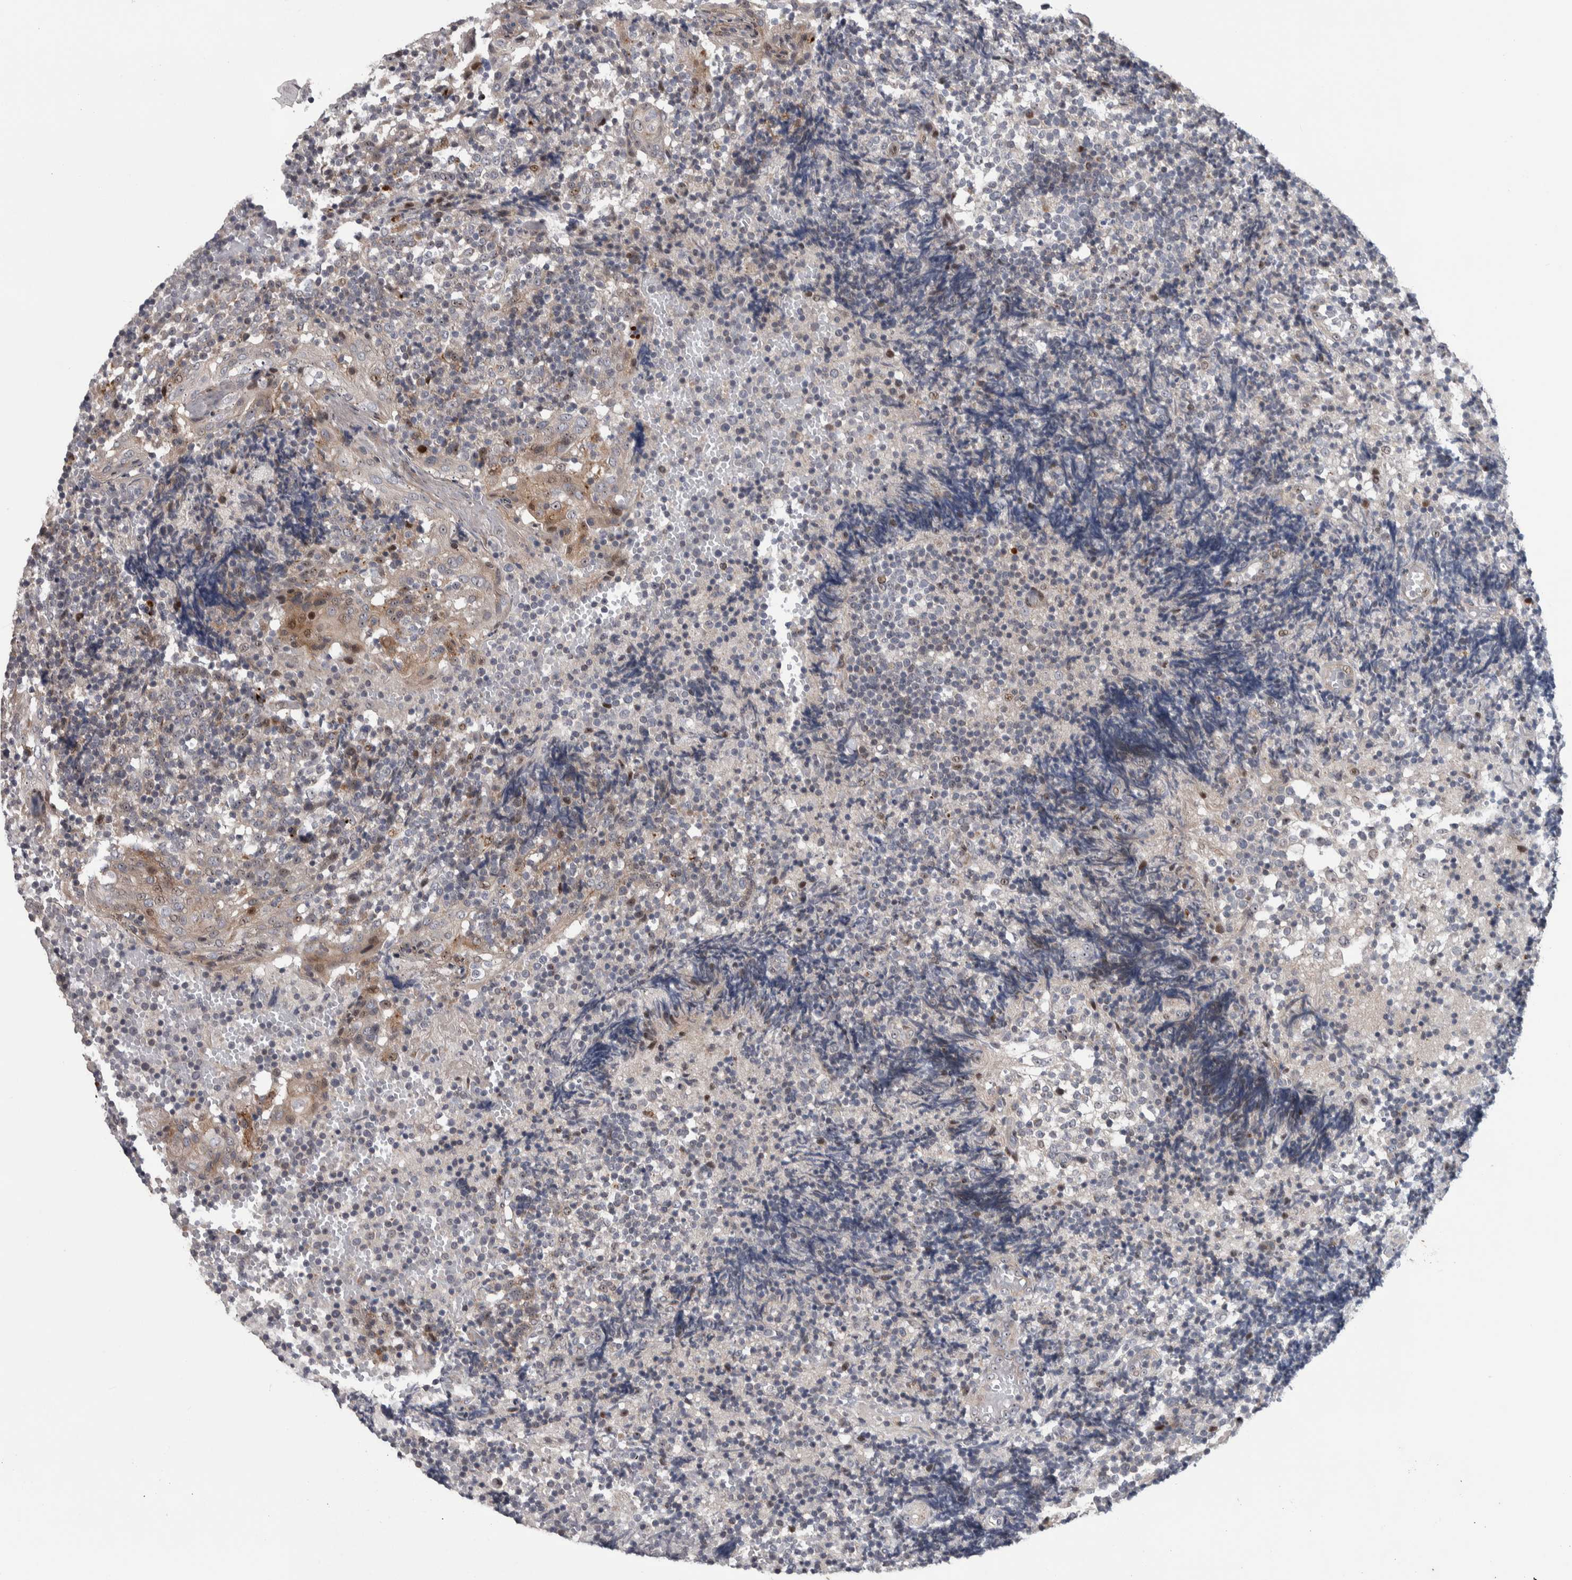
{"staining": {"intensity": "negative", "quantity": "none", "location": "none"}, "tissue": "tonsil", "cell_type": "Germinal center cells", "image_type": "normal", "snomed": [{"axis": "morphology", "description": "Normal tissue, NOS"}, {"axis": "topography", "description": "Tonsil"}], "caption": "There is no significant staining in germinal center cells of tonsil. The staining was performed using DAB to visualize the protein expression in brown, while the nuclei were stained in blue with hematoxylin (Magnification: 20x).", "gene": "PRRG4", "patient": {"sex": "female", "age": 19}}